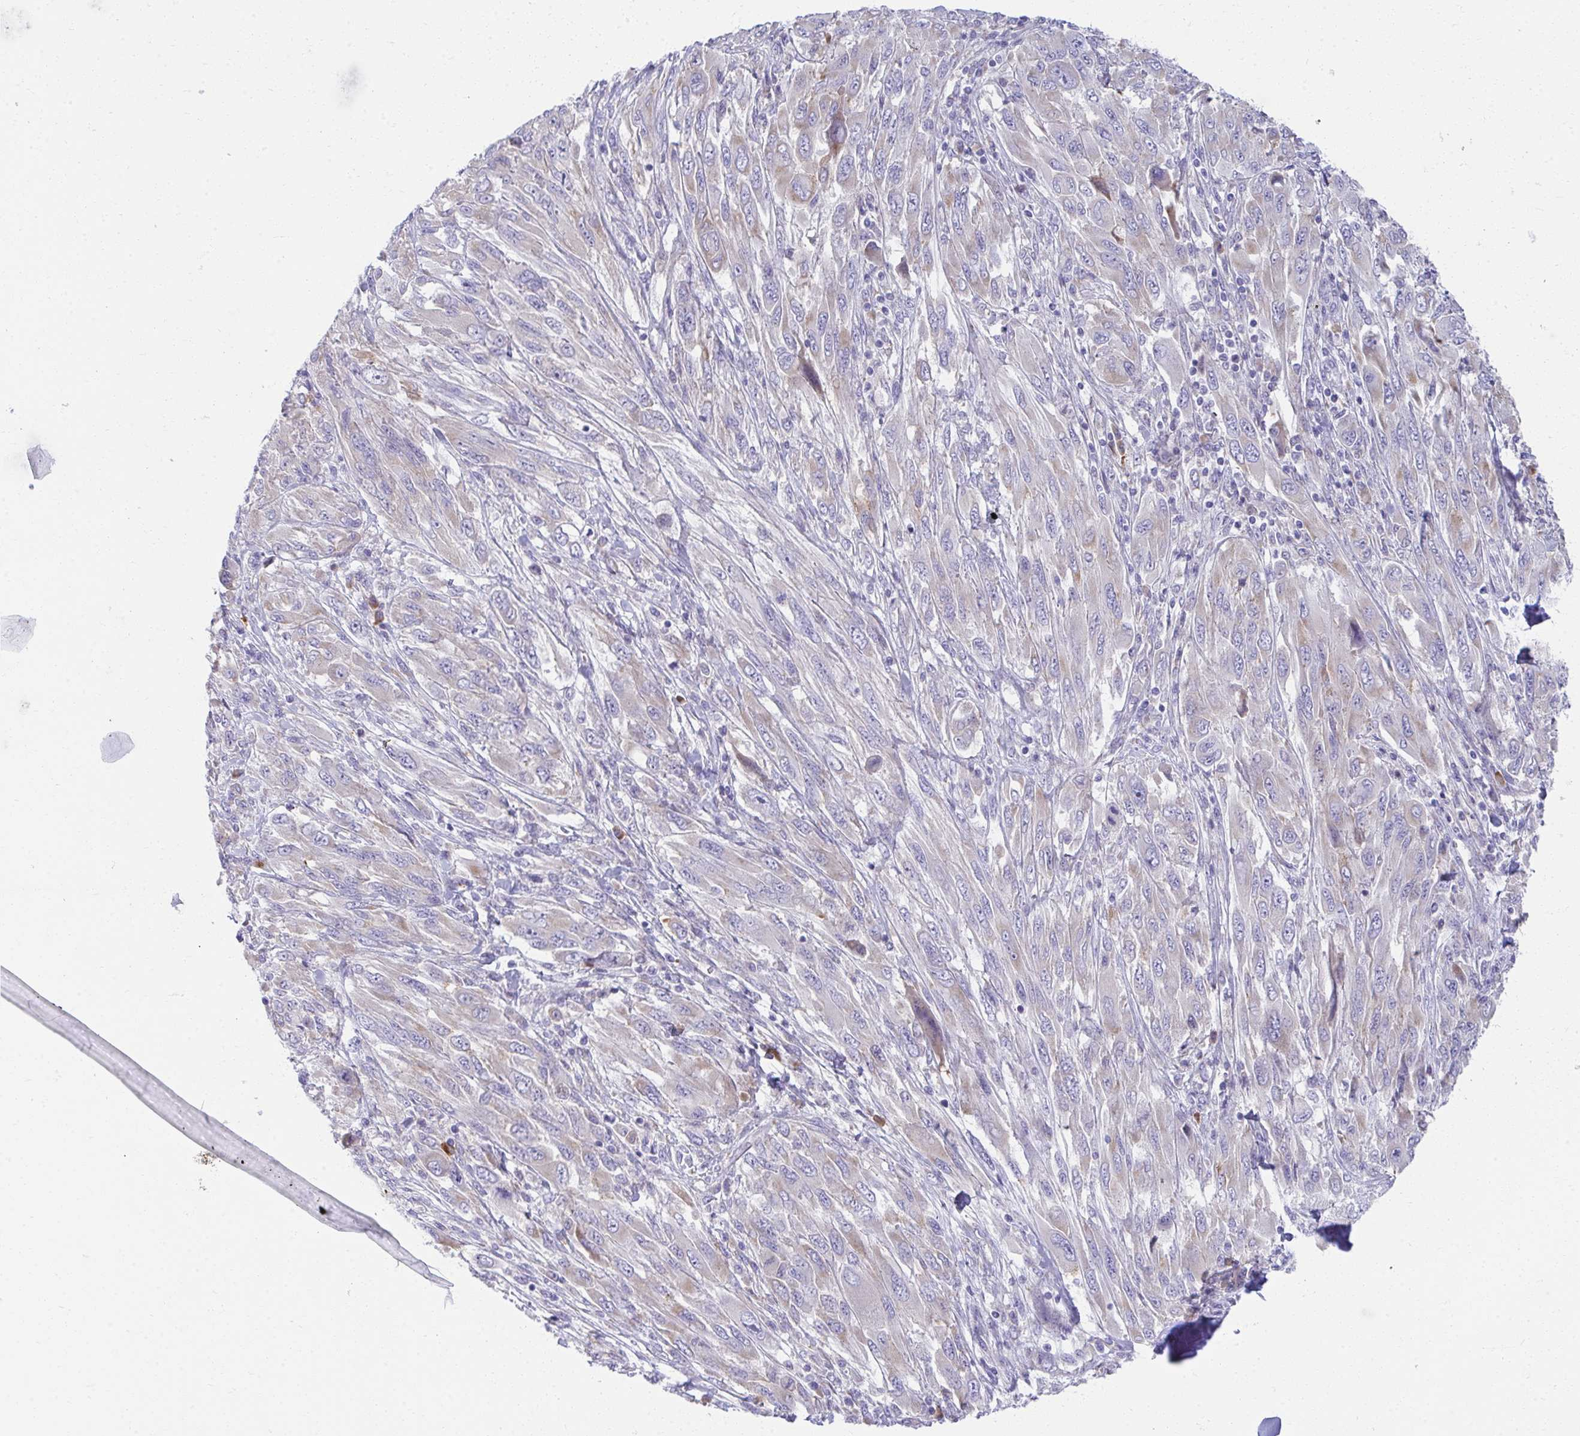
{"staining": {"intensity": "weak", "quantity": "<25%", "location": "cytoplasmic/membranous"}, "tissue": "melanoma", "cell_type": "Tumor cells", "image_type": "cancer", "snomed": [{"axis": "morphology", "description": "Malignant melanoma, NOS"}, {"axis": "topography", "description": "Skin"}], "caption": "Melanoma stained for a protein using IHC displays no staining tumor cells.", "gene": "FASLG", "patient": {"sex": "female", "age": 91}}